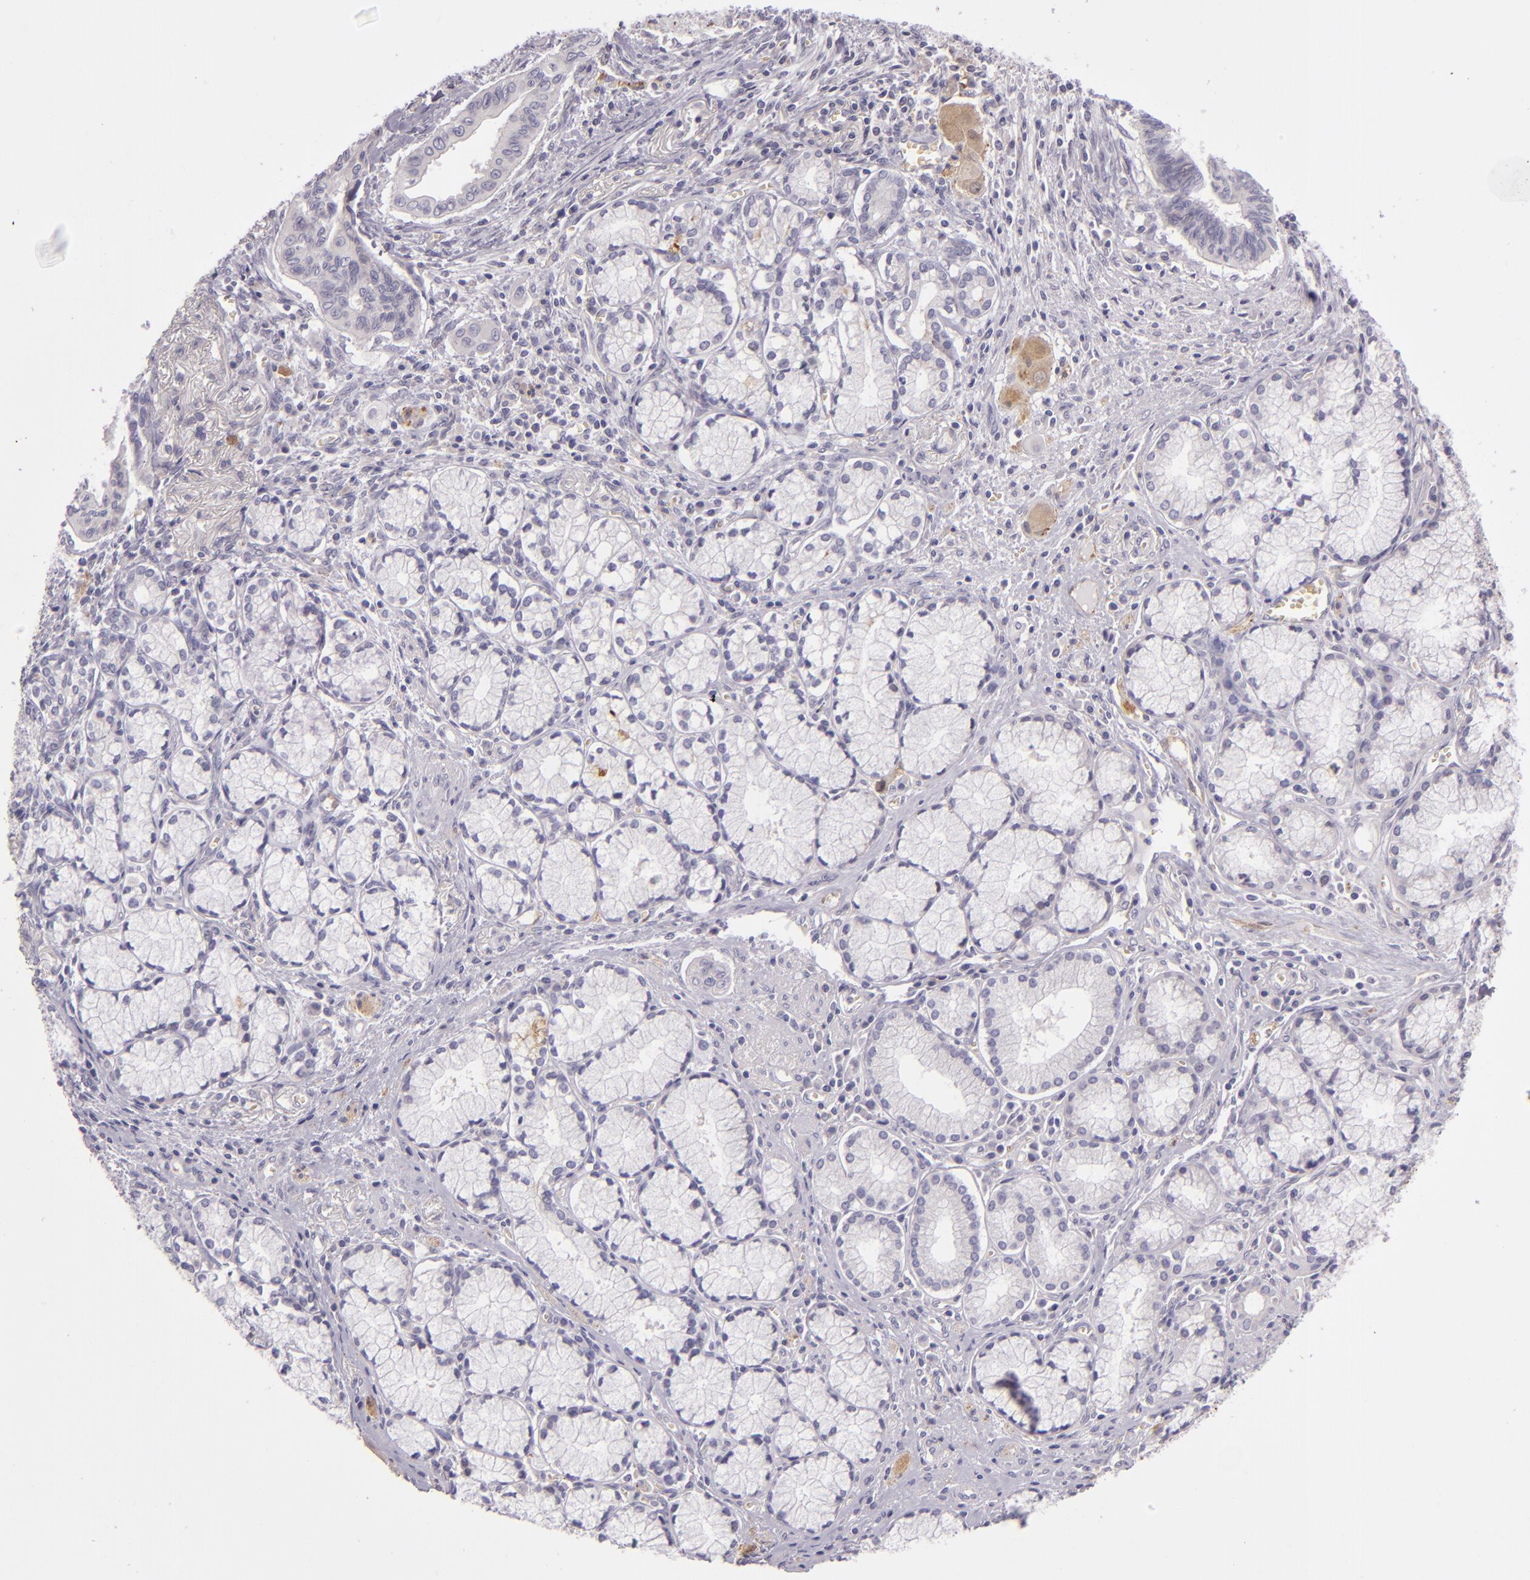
{"staining": {"intensity": "negative", "quantity": "none", "location": "none"}, "tissue": "pancreatic cancer", "cell_type": "Tumor cells", "image_type": "cancer", "snomed": [{"axis": "morphology", "description": "Adenocarcinoma, NOS"}, {"axis": "topography", "description": "Pancreas"}], "caption": "High power microscopy photomicrograph of an immunohistochemistry image of pancreatic adenocarcinoma, revealing no significant positivity in tumor cells.", "gene": "SNCB", "patient": {"sex": "male", "age": 77}}